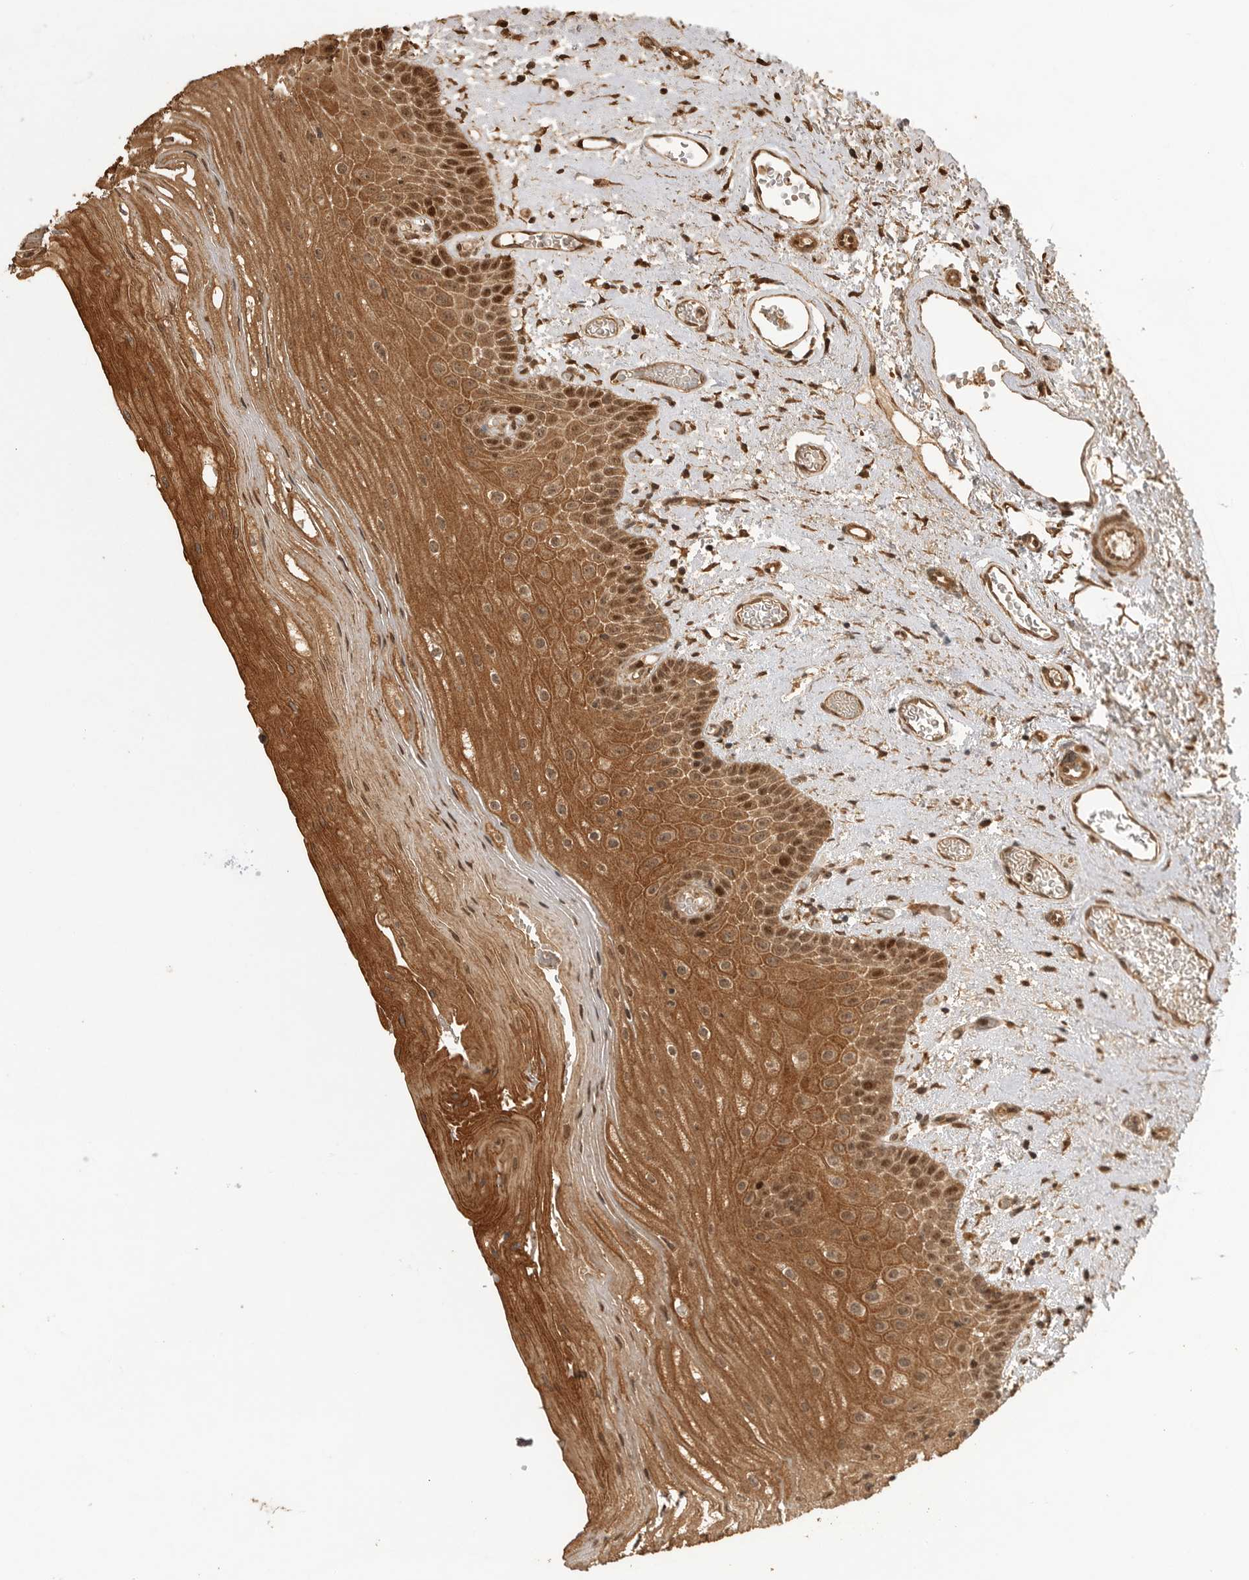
{"staining": {"intensity": "moderate", "quantity": ">75%", "location": "cytoplasmic/membranous,nuclear"}, "tissue": "oral mucosa", "cell_type": "Squamous epithelial cells", "image_type": "normal", "snomed": [{"axis": "morphology", "description": "Normal tissue, NOS"}, {"axis": "topography", "description": "Oral tissue"}], "caption": "Immunohistochemistry (IHC) staining of benign oral mucosa, which exhibits medium levels of moderate cytoplasmic/membranous,nuclear positivity in approximately >75% of squamous epithelial cells indicating moderate cytoplasmic/membranous,nuclear protein positivity. The staining was performed using DAB (brown) for protein detection and nuclei were counterstained in hematoxylin (blue).", "gene": "BOC", "patient": {"sex": "male", "age": 52}}